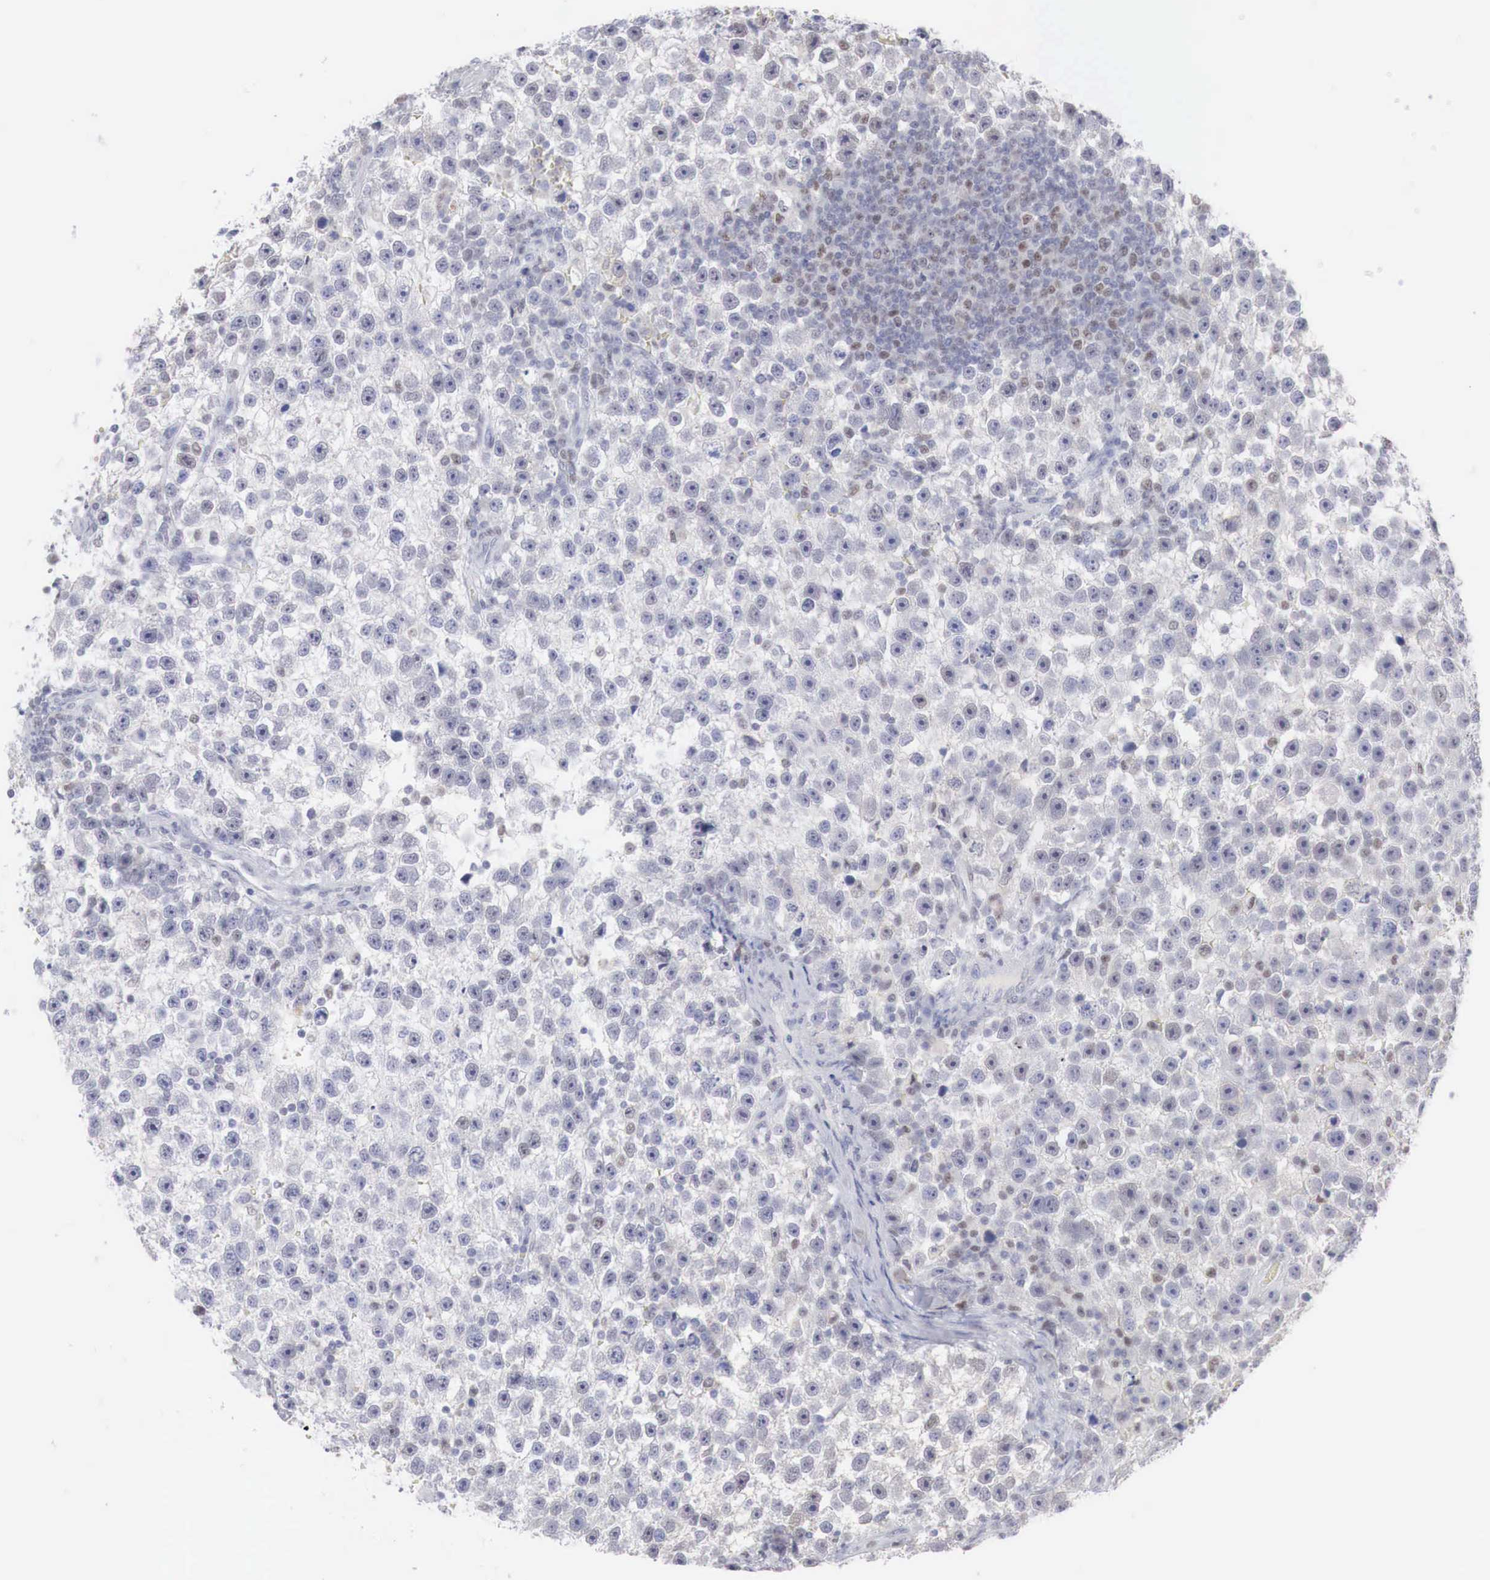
{"staining": {"intensity": "weak", "quantity": "<25%", "location": "nuclear"}, "tissue": "testis cancer", "cell_type": "Tumor cells", "image_type": "cancer", "snomed": [{"axis": "morphology", "description": "Seminoma, NOS"}, {"axis": "topography", "description": "Testis"}], "caption": "Human testis seminoma stained for a protein using immunohistochemistry (IHC) exhibits no expression in tumor cells.", "gene": "FOXP2", "patient": {"sex": "male", "age": 33}}